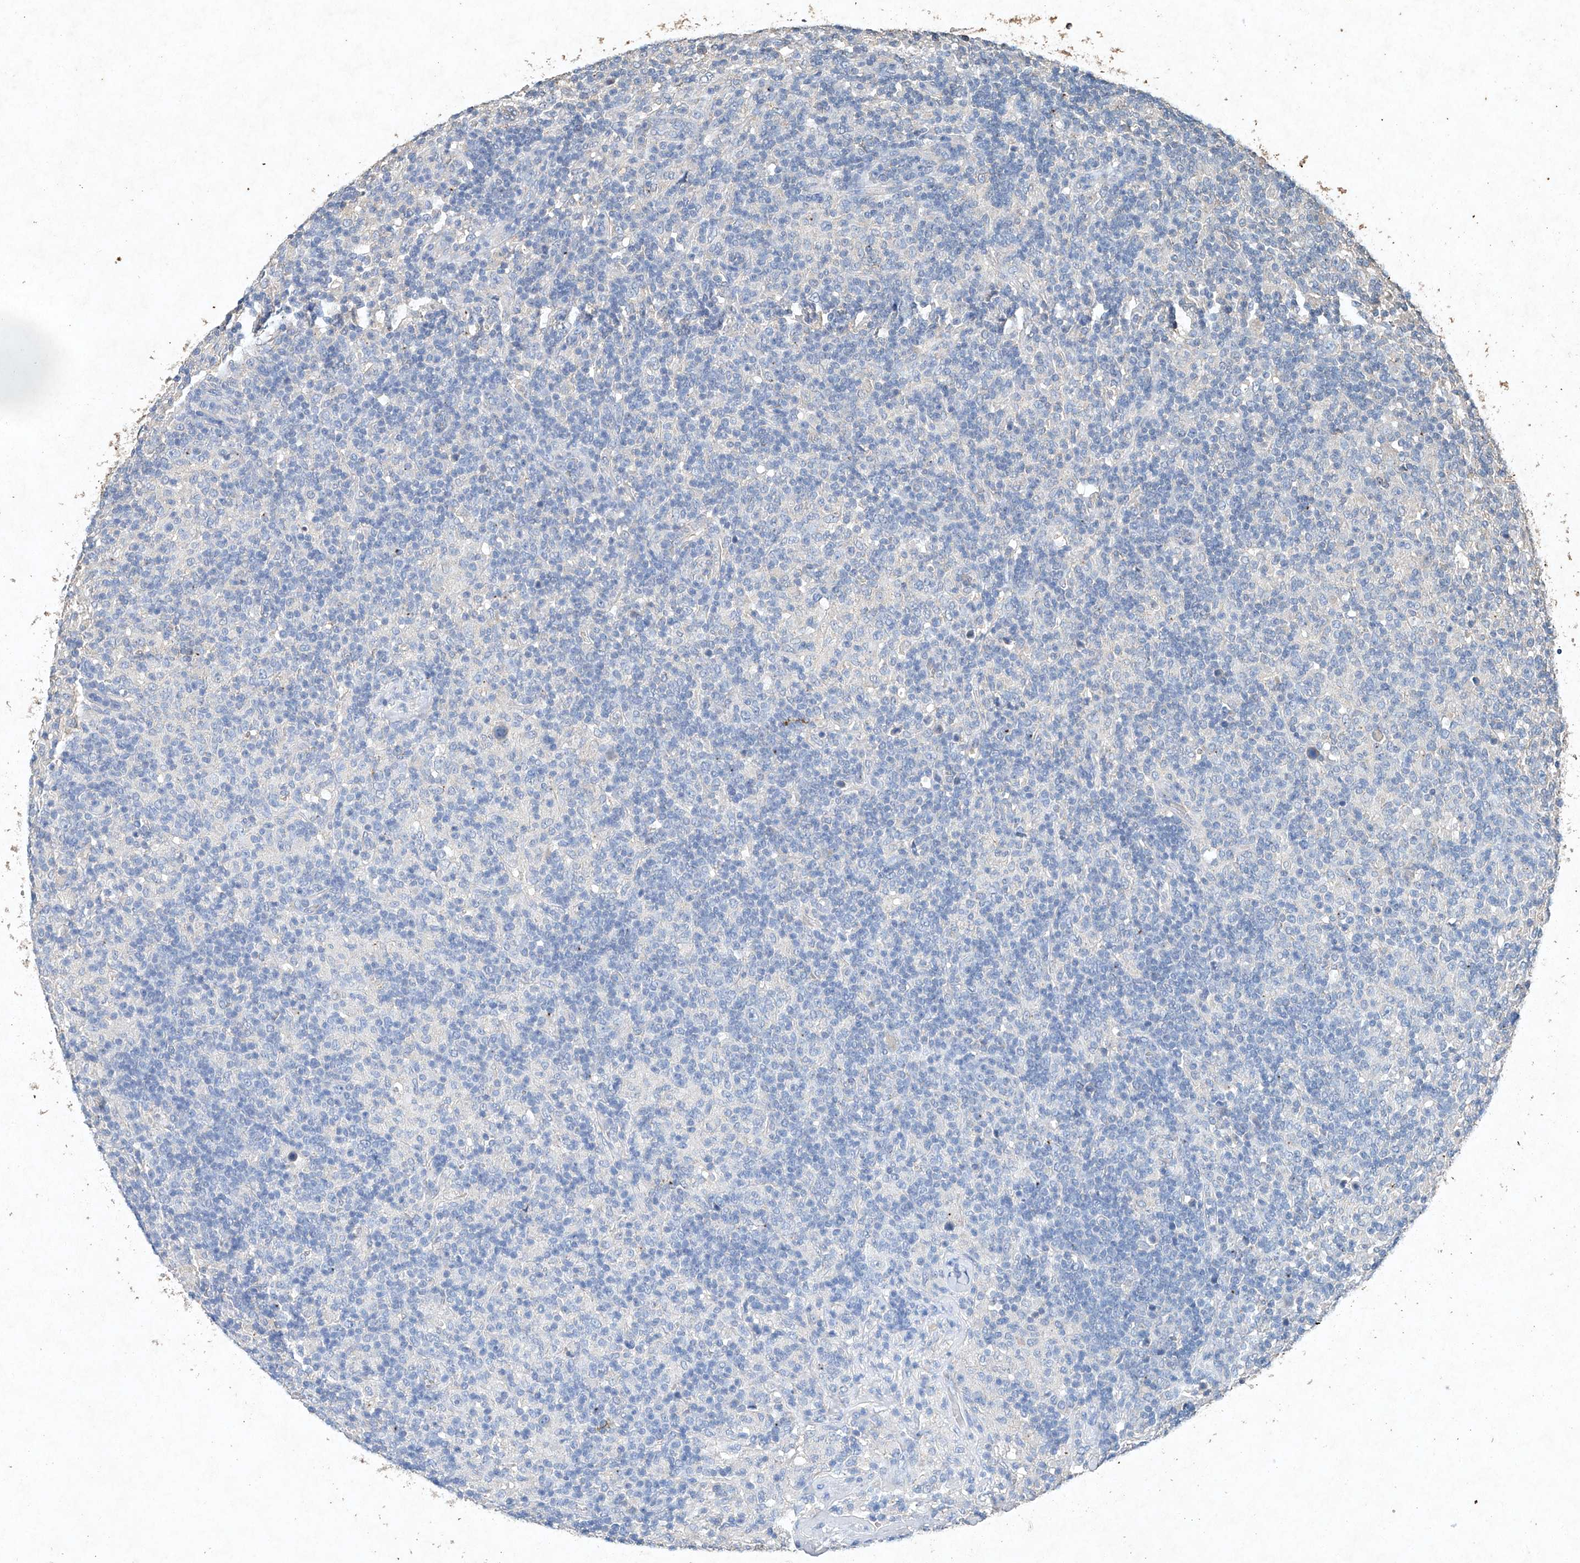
{"staining": {"intensity": "negative", "quantity": "none", "location": "none"}, "tissue": "lymphoma", "cell_type": "Tumor cells", "image_type": "cancer", "snomed": [{"axis": "morphology", "description": "Hodgkin's disease, NOS"}, {"axis": "topography", "description": "Lymph node"}], "caption": "DAB (3,3'-diaminobenzidine) immunohistochemical staining of human lymphoma displays no significant positivity in tumor cells.", "gene": "STK3", "patient": {"sex": "male", "age": 70}}